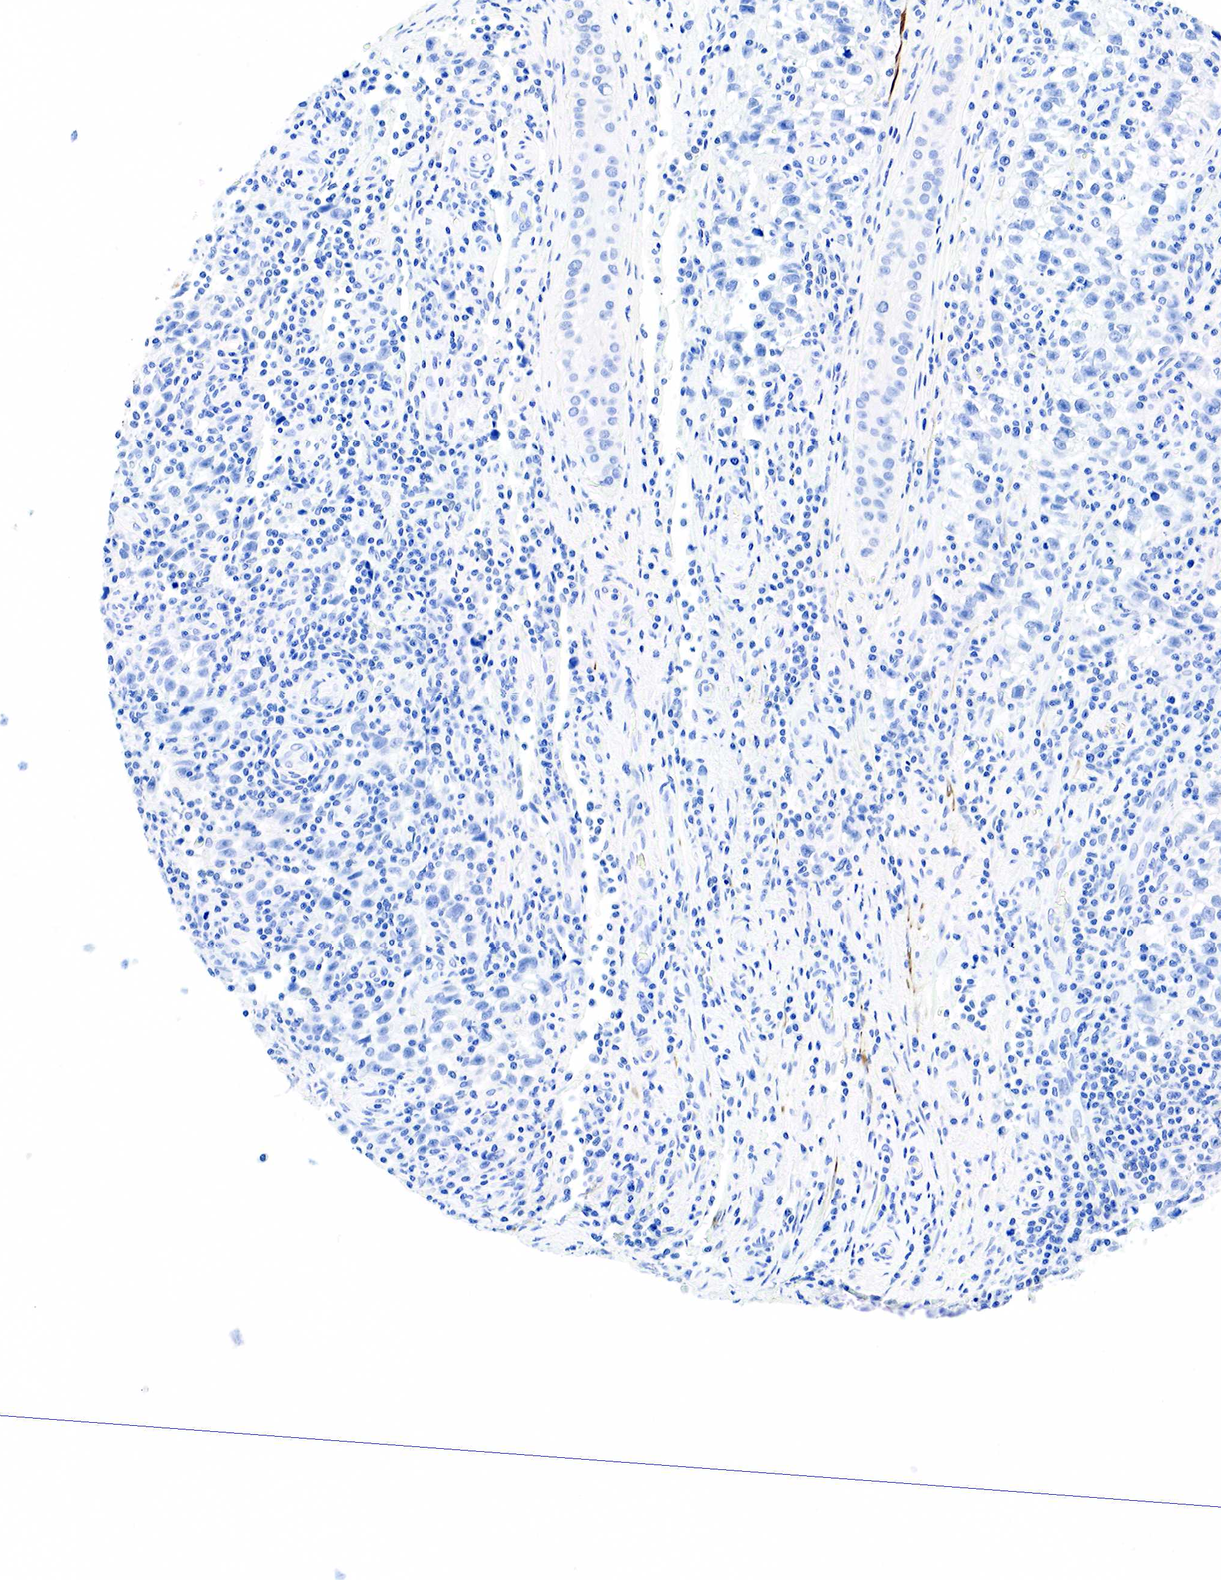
{"staining": {"intensity": "negative", "quantity": "none", "location": "none"}, "tissue": "testis cancer", "cell_type": "Tumor cells", "image_type": "cancer", "snomed": [{"axis": "morphology", "description": "Seminoma, NOS"}, {"axis": "topography", "description": "Testis"}], "caption": "Testis cancer (seminoma) was stained to show a protein in brown. There is no significant expression in tumor cells.", "gene": "KRT7", "patient": {"sex": "male", "age": 38}}